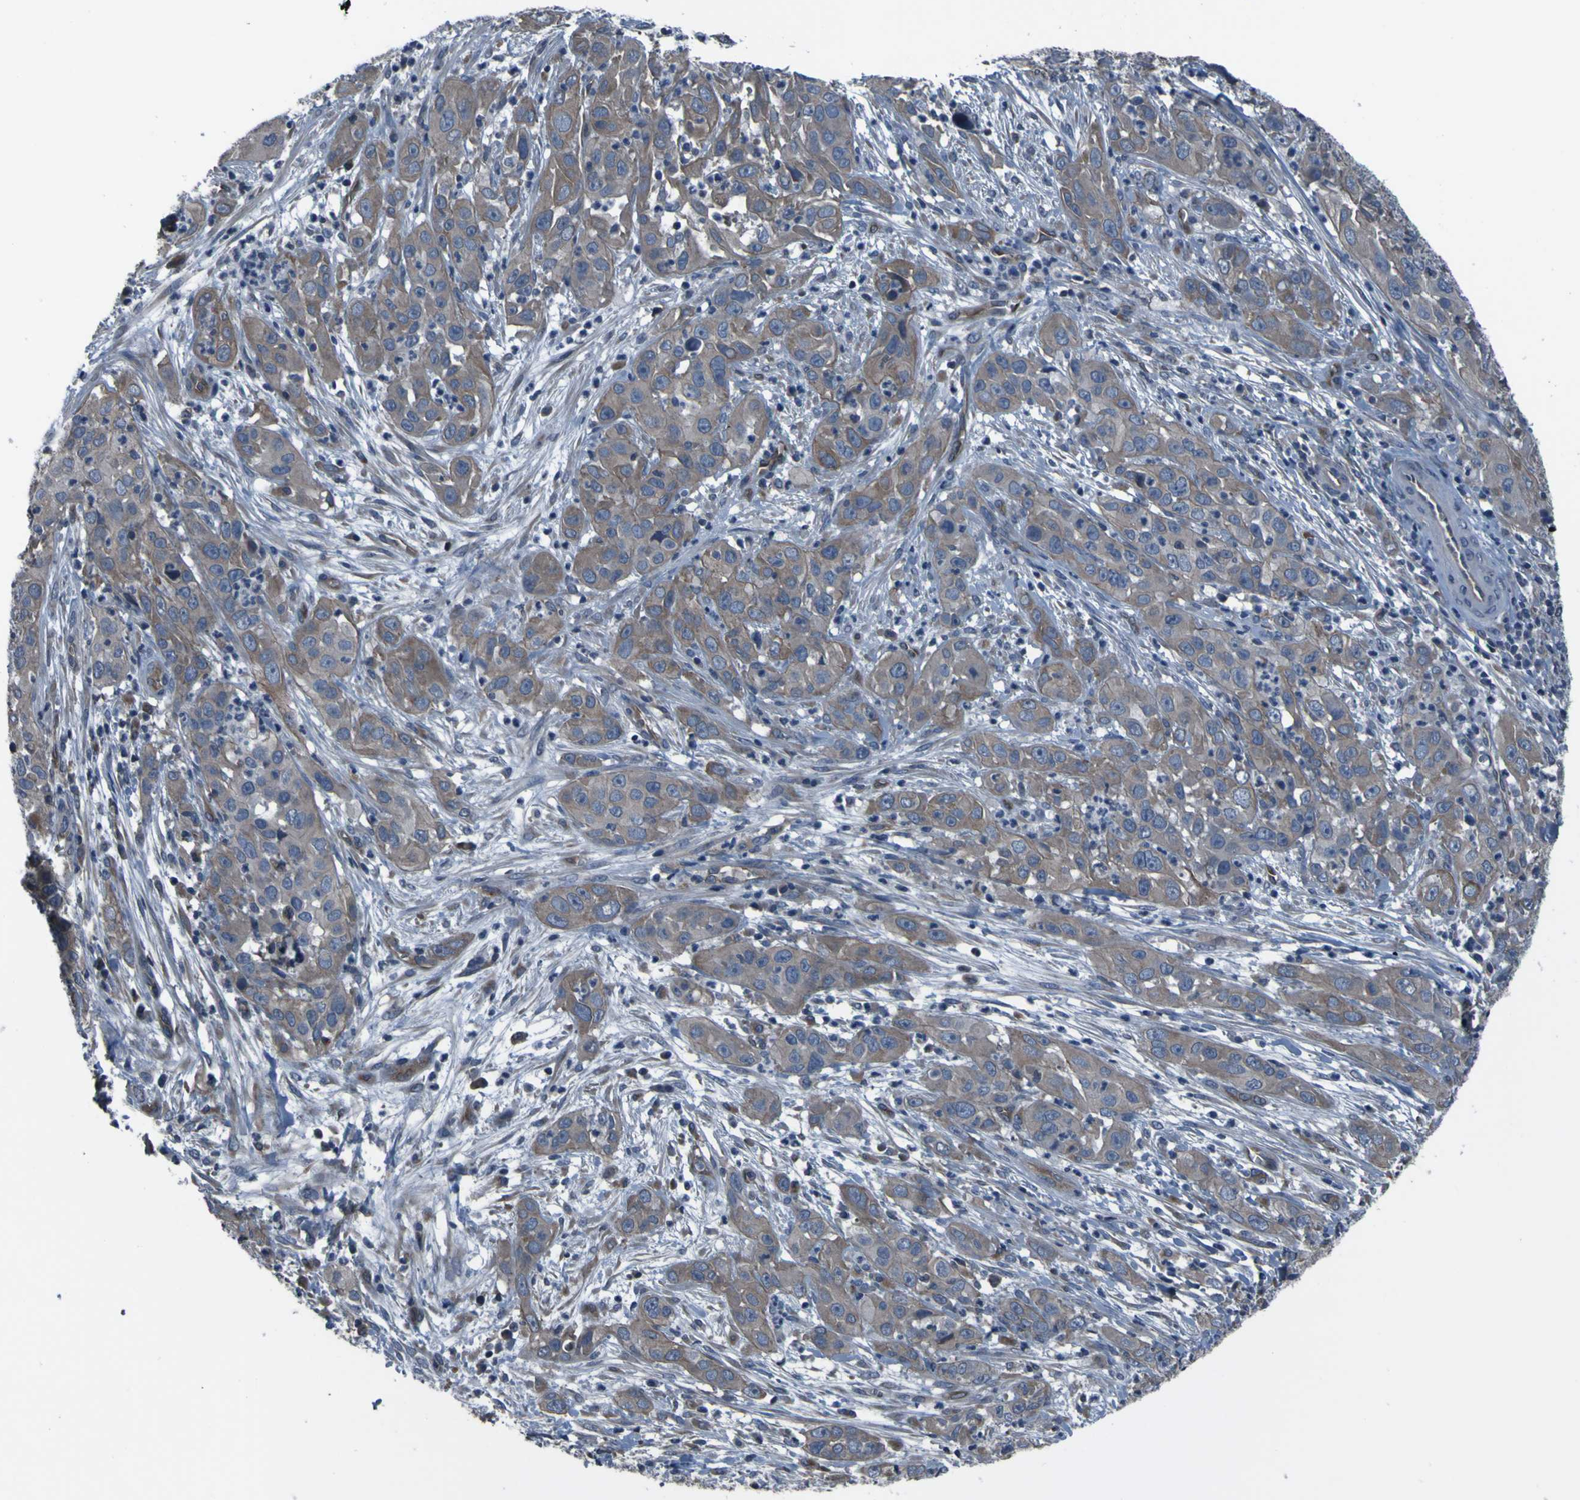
{"staining": {"intensity": "moderate", "quantity": ">75%", "location": "cytoplasmic/membranous"}, "tissue": "cervical cancer", "cell_type": "Tumor cells", "image_type": "cancer", "snomed": [{"axis": "morphology", "description": "Squamous cell carcinoma, NOS"}, {"axis": "topography", "description": "Cervix"}], "caption": "Immunohistochemical staining of human cervical squamous cell carcinoma displays moderate cytoplasmic/membranous protein staining in about >75% of tumor cells.", "gene": "GRAMD1A", "patient": {"sex": "female", "age": 32}}